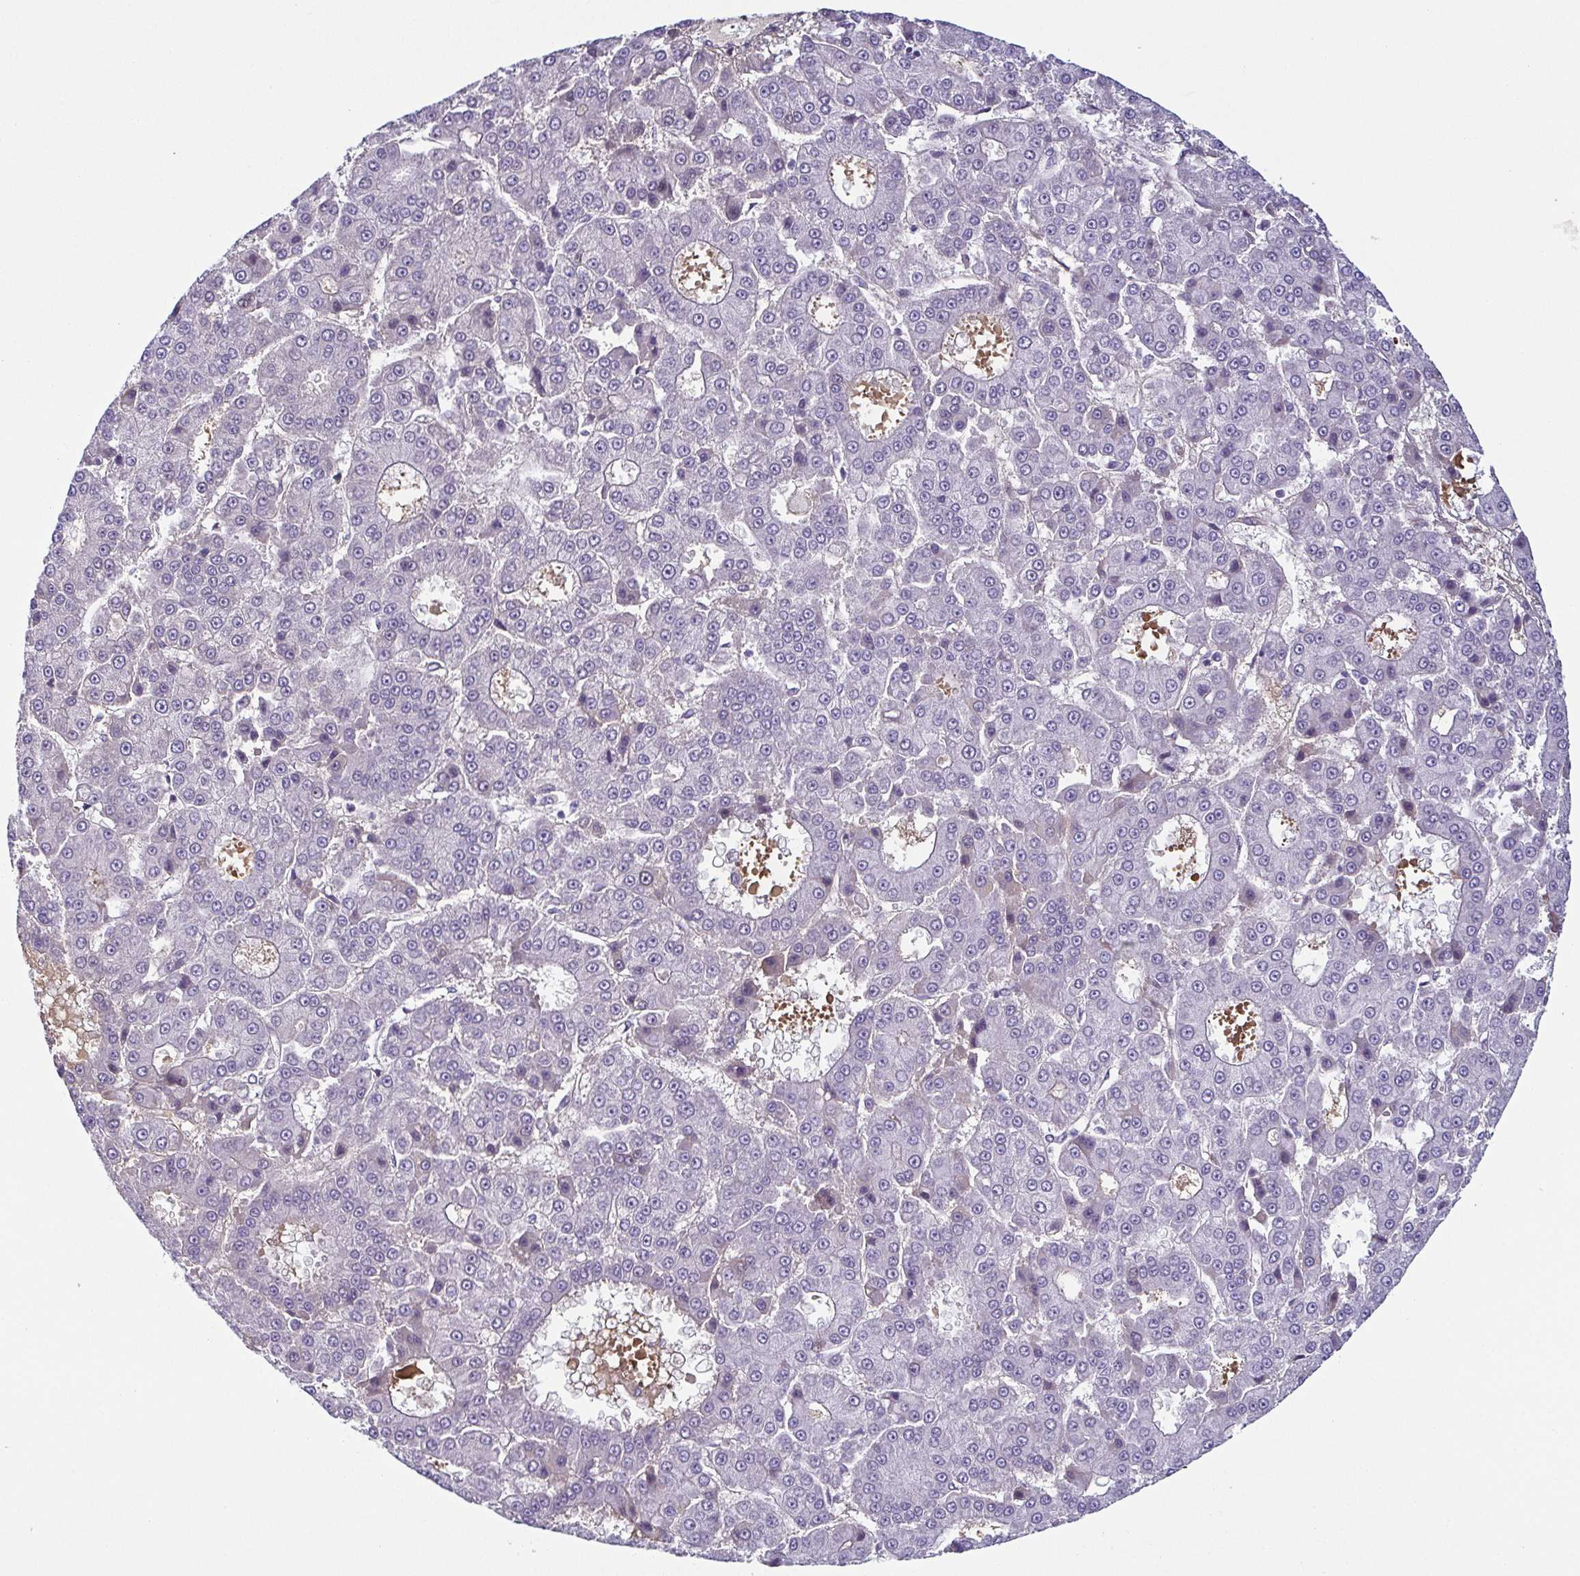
{"staining": {"intensity": "negative", "quantity": "none", "location": "none"}, "tissue": "liver cancer", "cell_type": "Tumor cells", "image_type": "cancer", "snomed": [{"axis": "morphology", "description": "Carcinoma, Hepatocellular, NOS"}, {"axis": "topography", "description": "Liver"}], "caption": "IHC photomicrograph of neoplastic tissue: human liver hepatocellular carcinoma stained with DAB (3,3'-diaminobenzidine) displays no significant protein positivity in tumor cells.", "gene": "ECM1", "patient": {"sex": "male", "age": 70}}